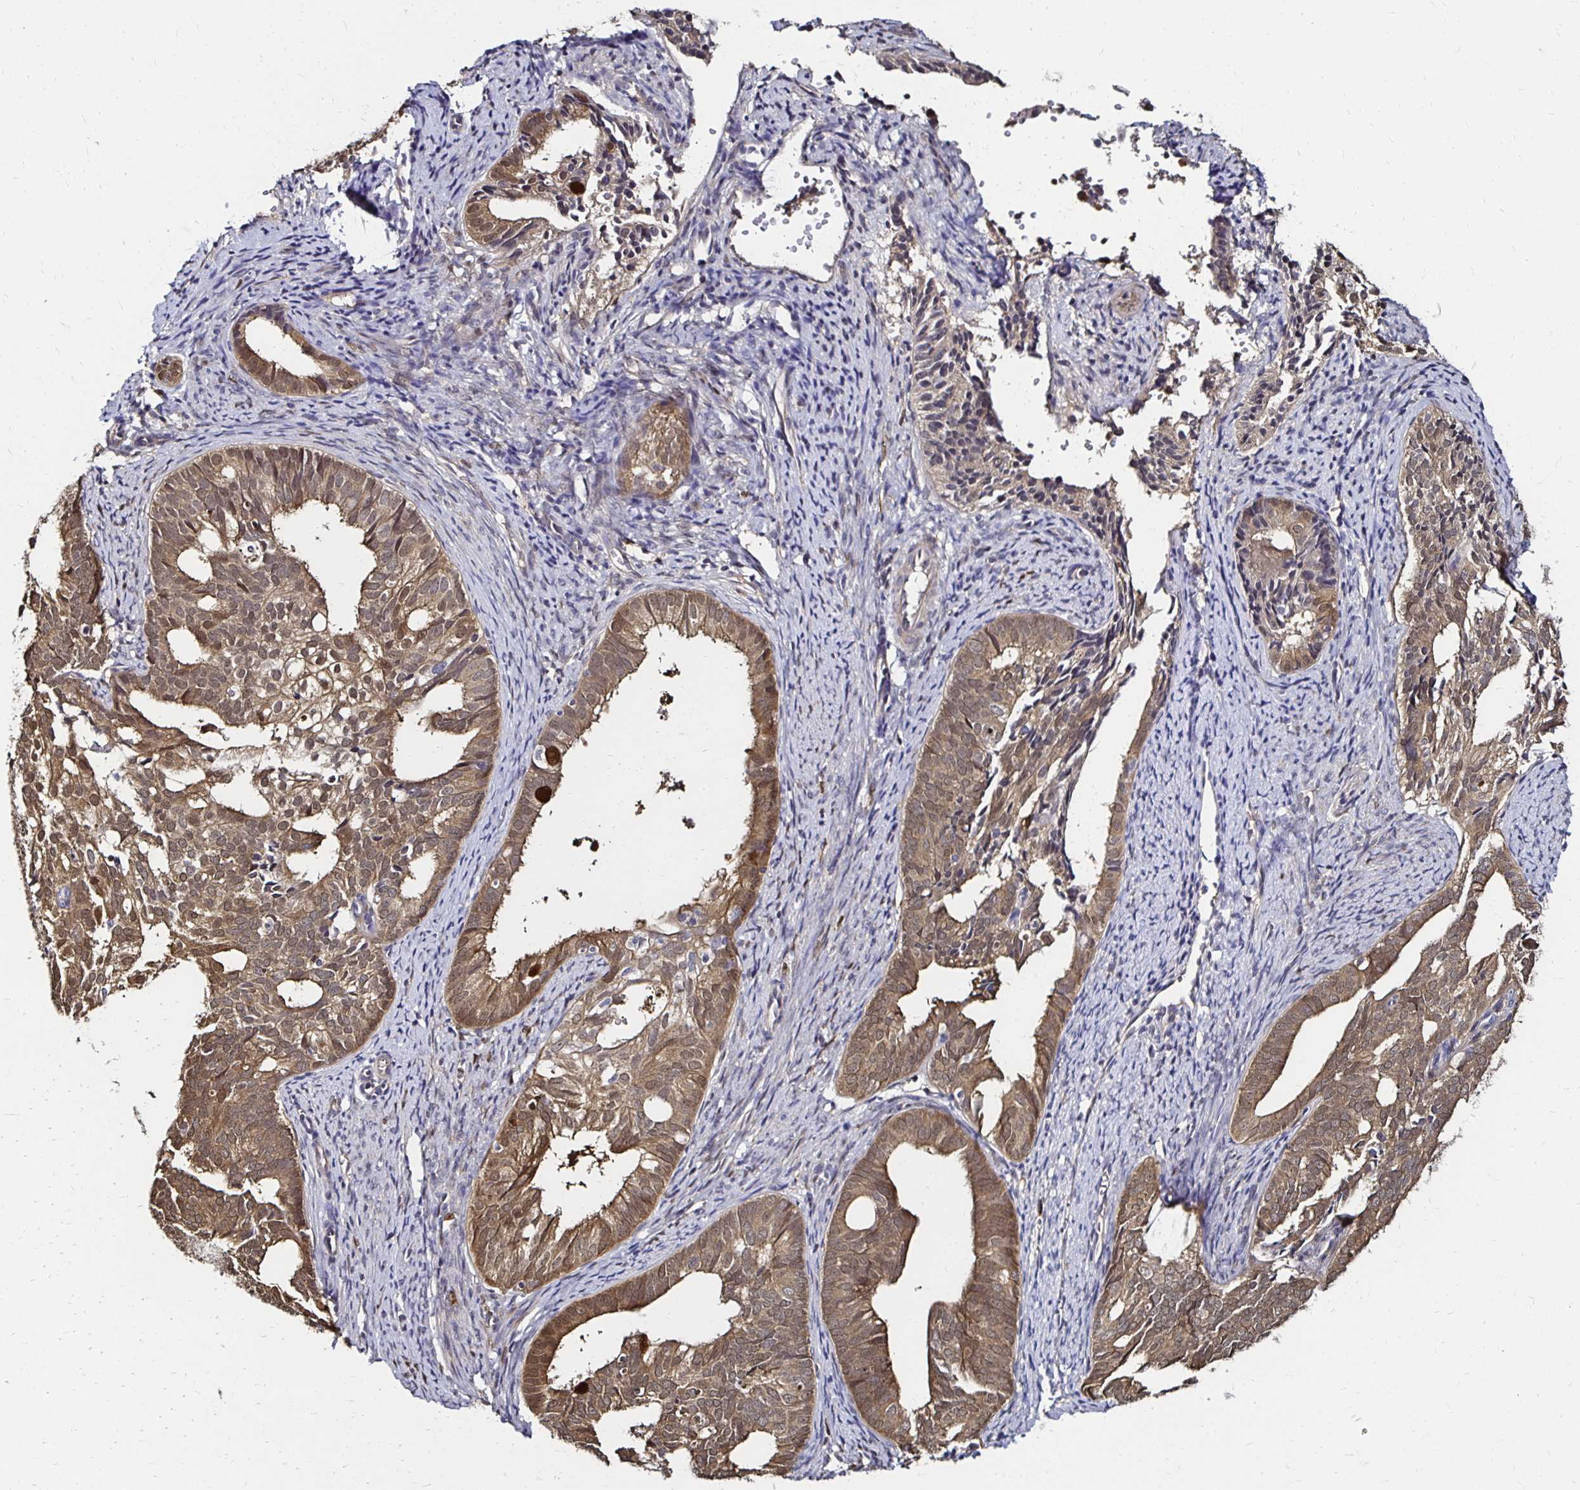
{"staining": {"intensity": "moderate", "quantity": ">75%", "location": "cytoplasmic/membranous,nuclear"}, "tissue": "endometrial cancer", "cell_type": "Tumor cells", "image_type": "cancer", "snomed": [{"axis": "morphology", "description": "Adenocarcinoma, NOS"}, {"axis": "topography", "description": "Endometrium"}], "caption": "Immunohistochemistry histopathology image of human endometrial cancer (adenocarcinoma) stained for a protein (brown), which demonstrates medium levels of moderate cytoplasmic/membranous and nuclear staining in approximately >75% of tumor cells.", "gene": "TXN", "patient": {"sex": "female", "age": 75}}